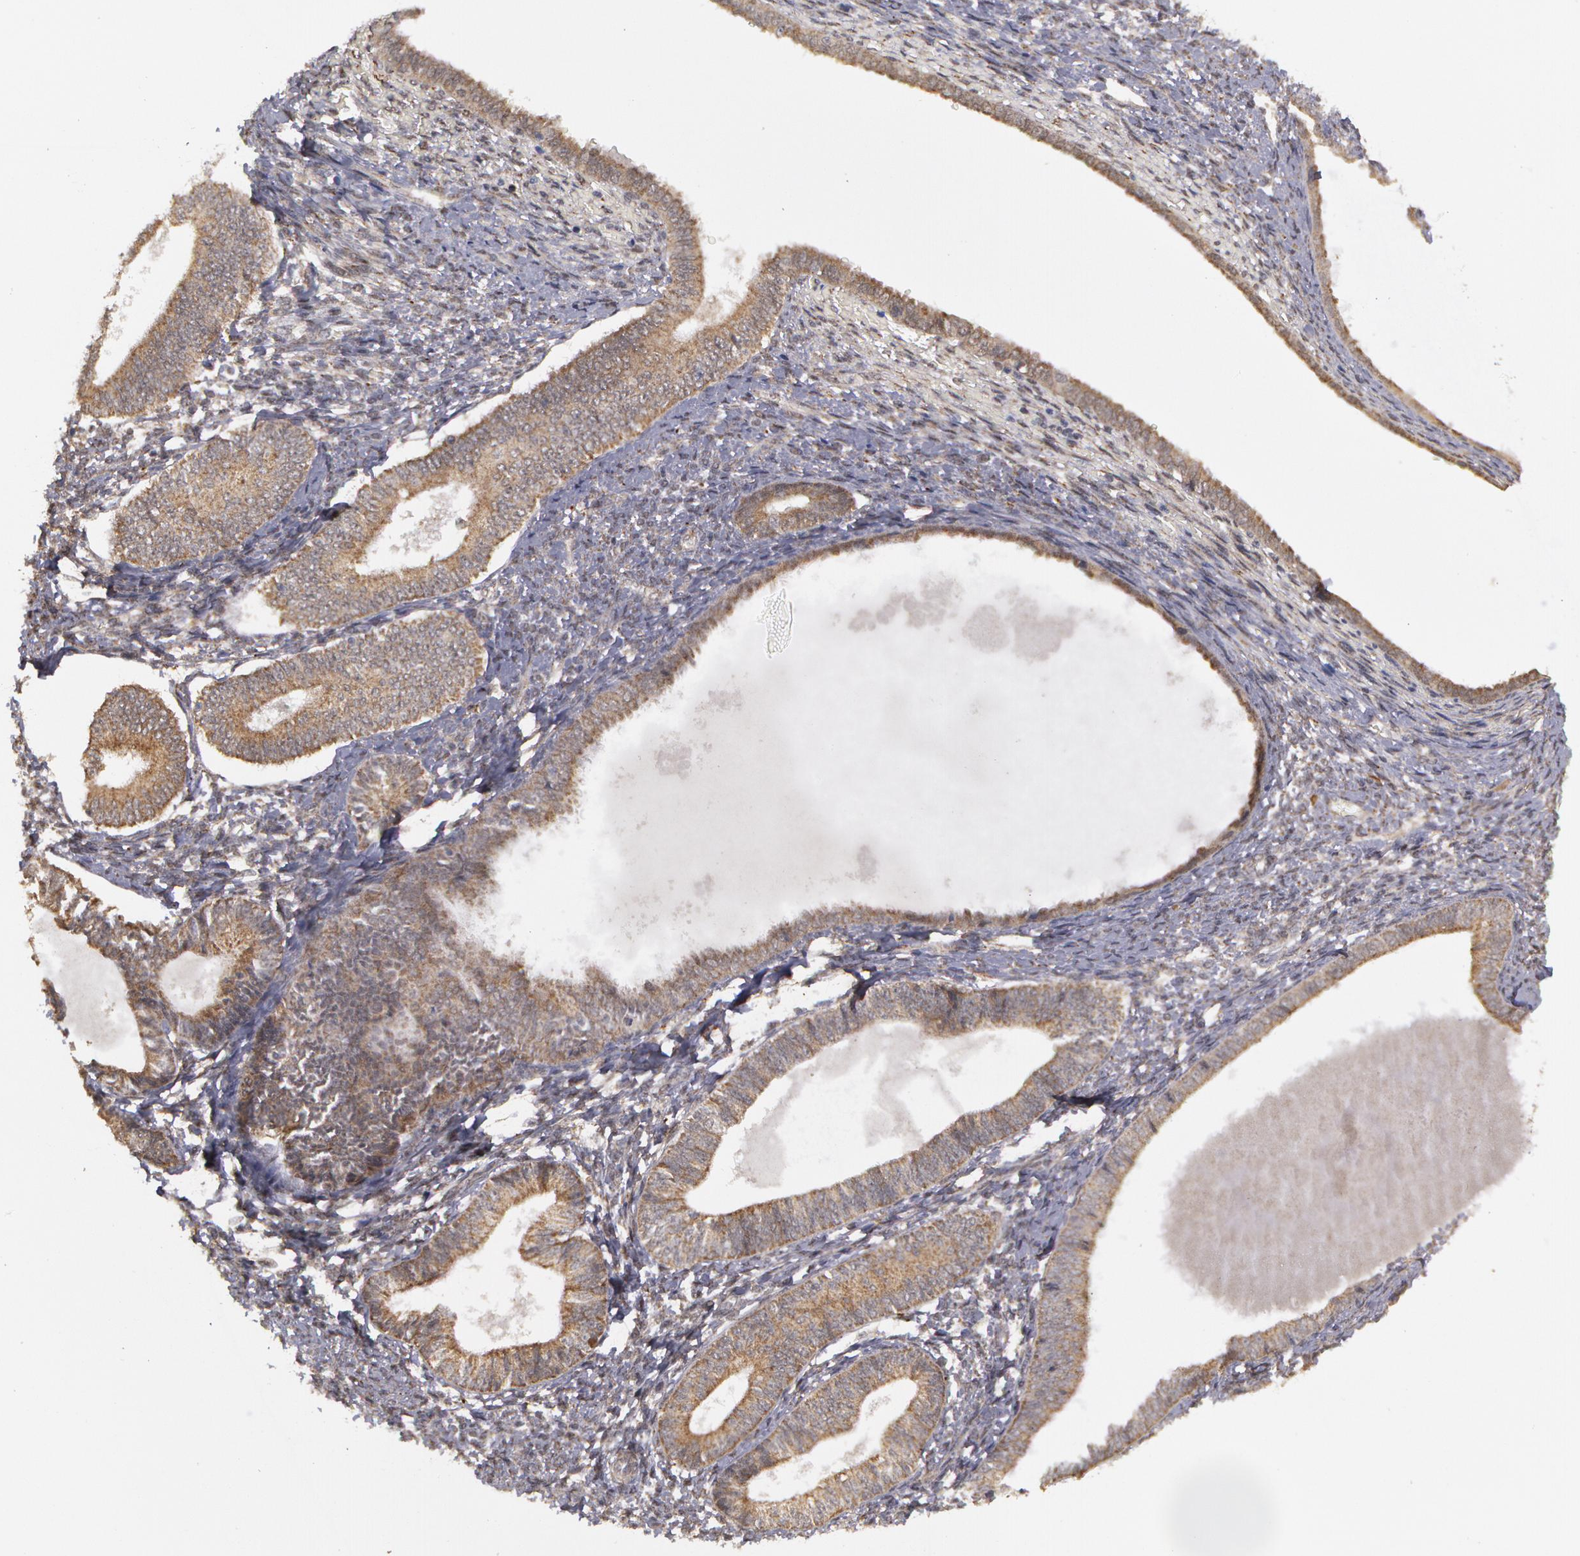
{"staining": {"intensity": "weak", "quantity": "25%-75%", "location": "cytoplasmic/membranous"}, "tissue": "endometrium", "cell_type": "Cells in endometrial stroma", "image_type": "normal", "snomed": [{"axis": "morphology", "description": "Normal tissue, NOS"}, {"axis": "topography", "description": "Endometrium"}], "caption": "Endometrium stained for a protein (brown) exhibits weak cytoplasmic/membranous positive positivity in about 25%-75% of cells in endometrial stroma.", "gene": "GLIS1", "patient": {"sex": "female", "age": 82}}